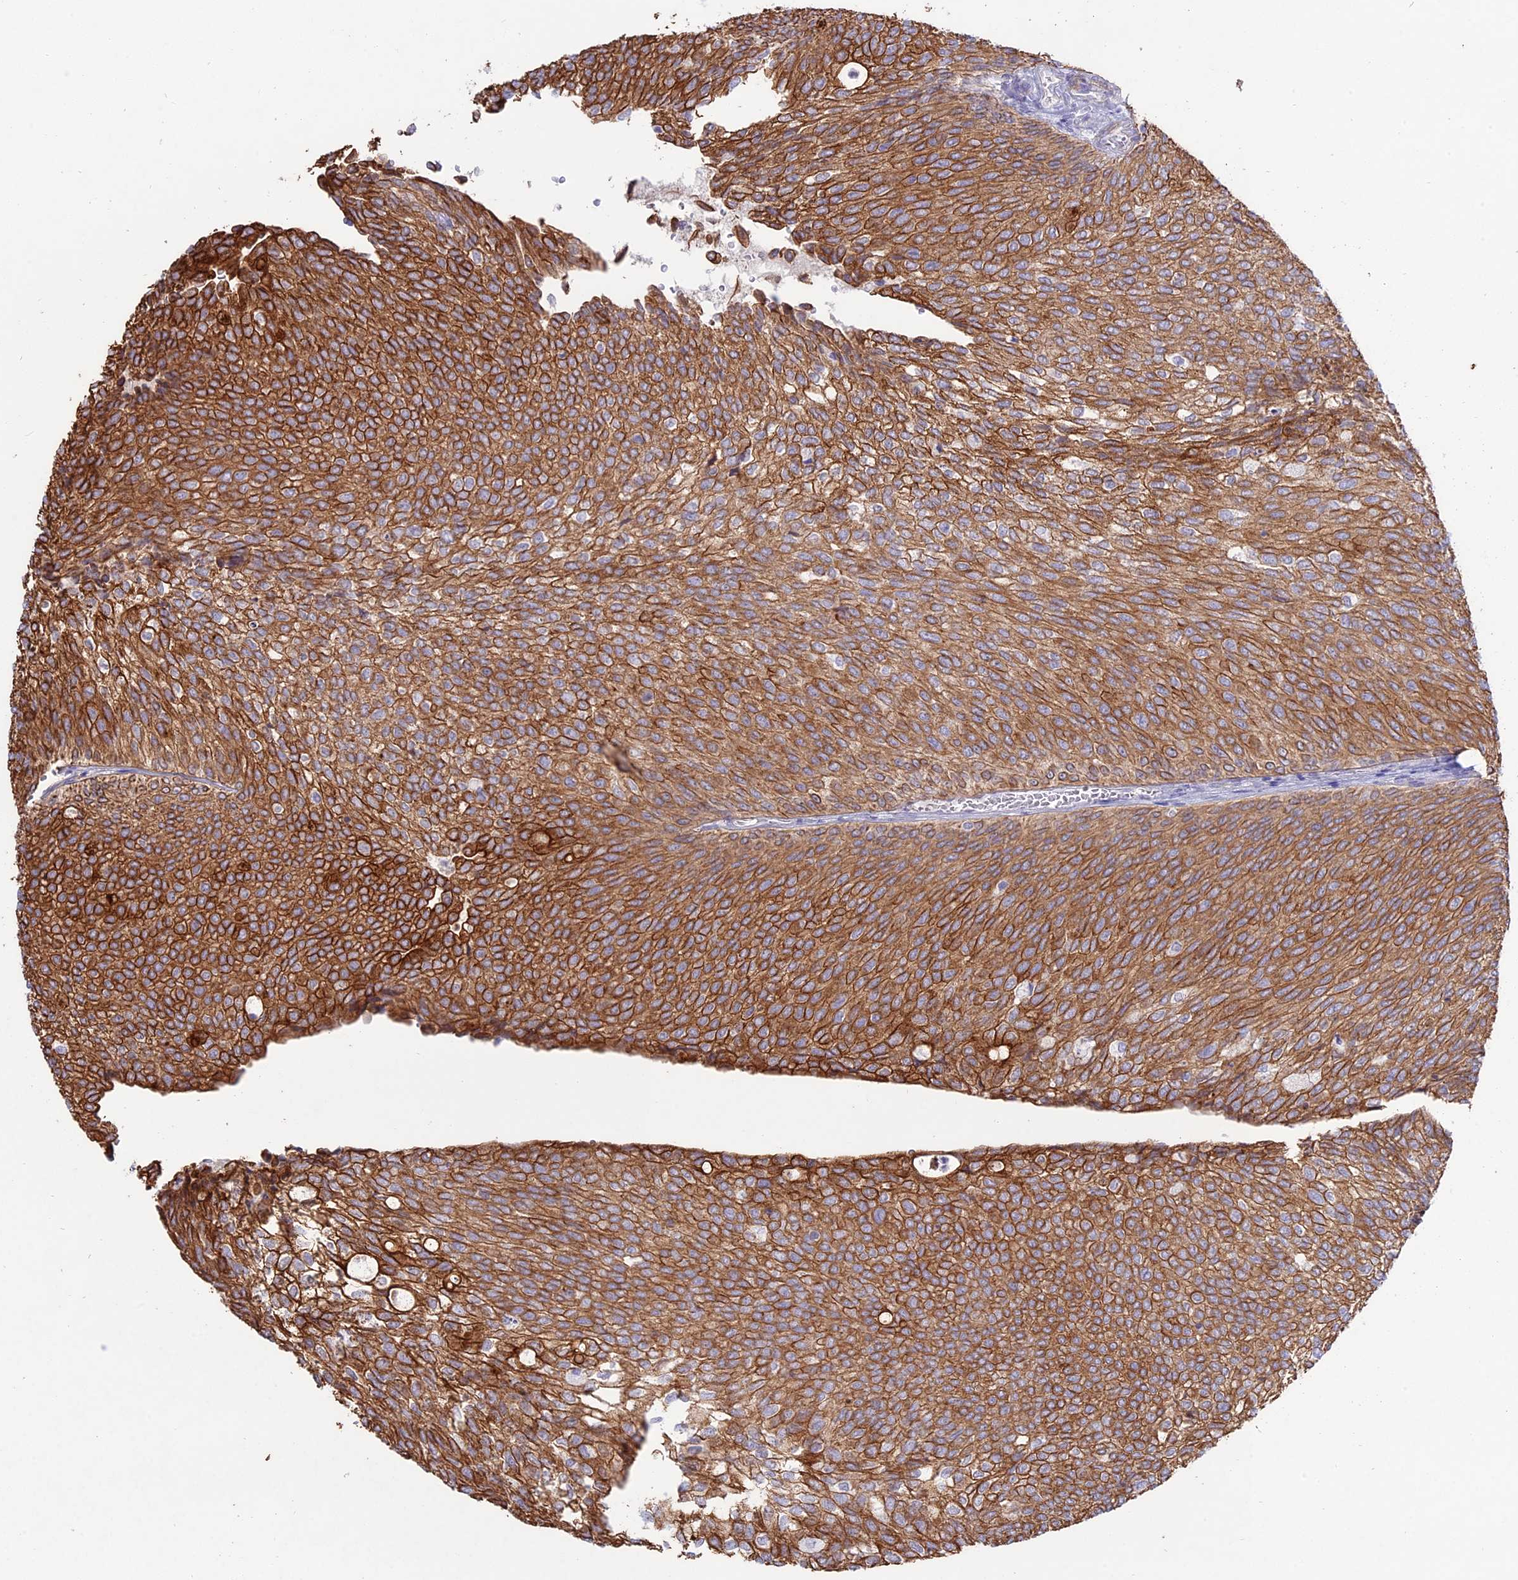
{"staining": {"intensity": "moderate", "quantity": ">75%", "location": "cytoplasmic/membranous"}, "tissue": "urothelial cancer", "cell_type": "Tumor cells", "image_type": "cancer", "snomed": [{"axis": "morphology", "description": "Urothelial carcinoma, Low grade"}, {"axis": "topography", "description": "Urinary bladder"}], "caption": "Urothelial cancer stained with a protein marker displays moderate staining in tumor cells.", "gene": "MYO5B", "patient": {"sex": "female", "age": 79}}